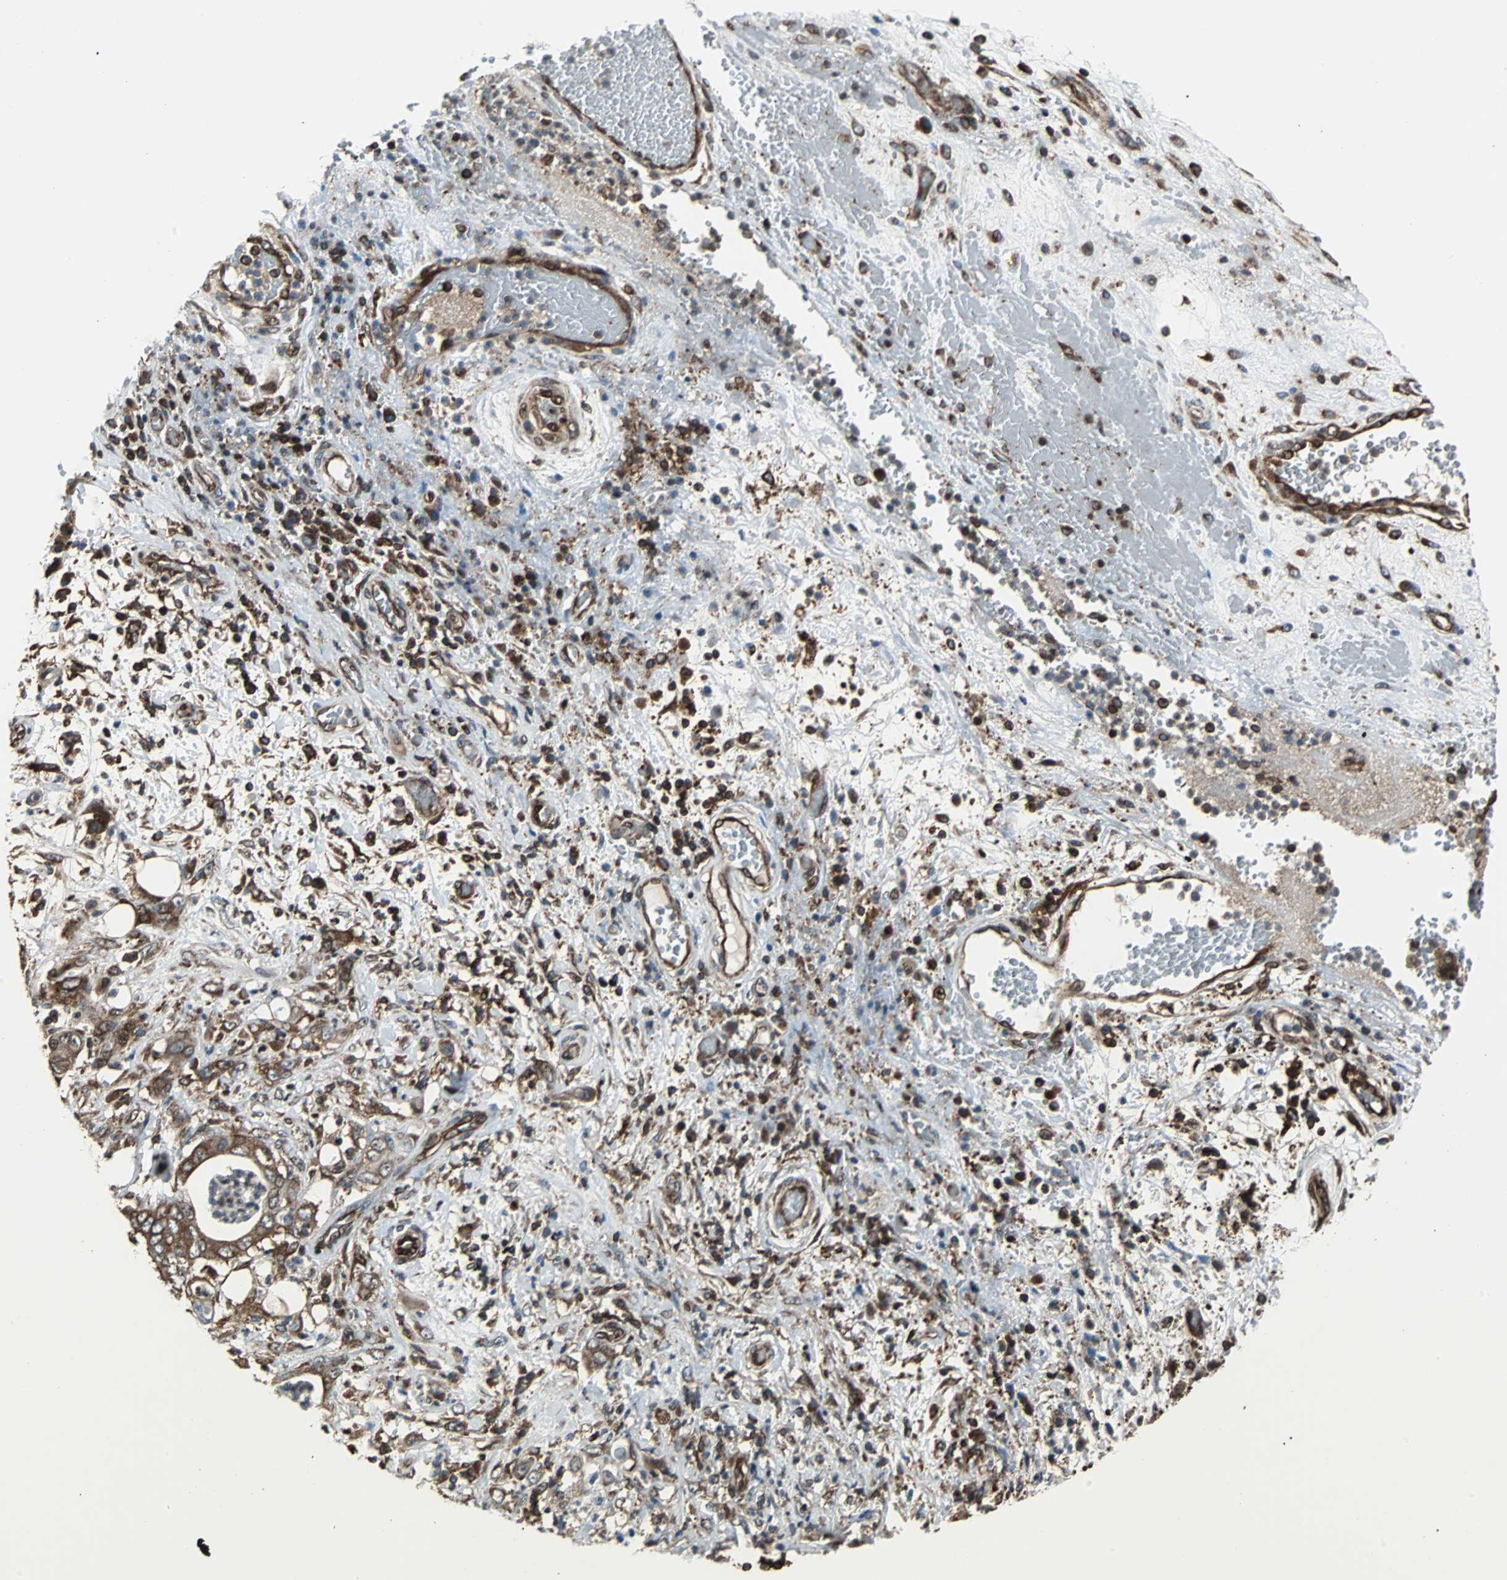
{"staining": {"intensity": "strong", "quantity": ">75%", "location": "cytoplasmic/membranous"}, "tissue": "stomach cancer", "cell_type": "Tumor cells", "image_type": "cancer", "snomed": [{"axis": "morphology", "description": "Adenocarcinoma, NOS"}, {"axis": "topography", "description": "Stomach"}], "caption": "About >75% of tumor cells in stomach cancer show strong cytoplasmic/membranous protein staining as visualized by brown immunohistochemical staining.", "gene": "RELA", "patient": {"sex": "female", "age": 73}}